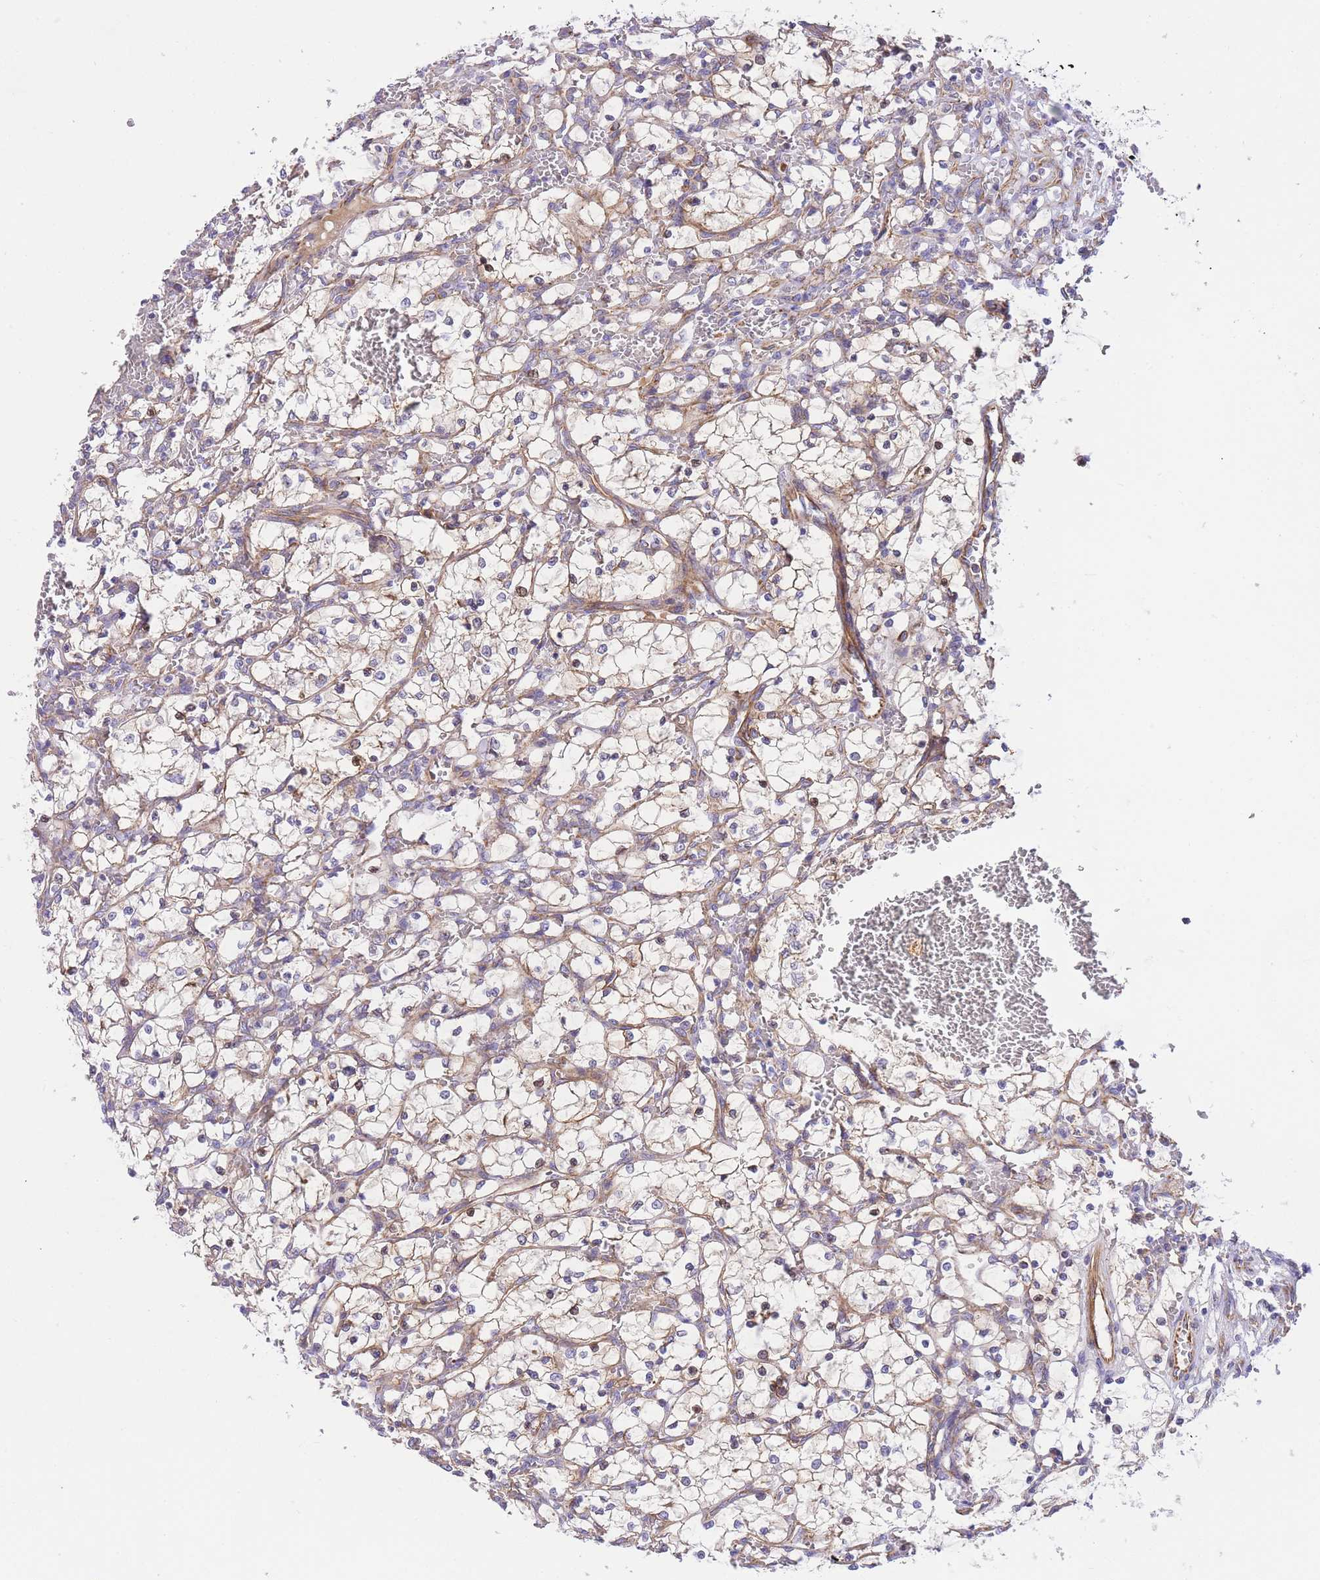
{"staining": {"intensity": "weak", "quantity": "25%-75%", "location": "cytoplasmic/membranous"}, "tissue": "renal cancer", "cell_type": "Tumor cells", "image_type": "cancer", "snomed": [{"axis": "morphology", "description": "Adenocarcinoma, NOS"}, {"axis": "topography", "description": "Kidney"}], "caption": "Immunohistochemical staining of human renal adenocarcinoma demonstrates weak cytoplasmic/membranous protein staining in about 25%-75% of tumor cells.", "gene": "MTRES1", "patient": {"sex": "female", "age": 69}}